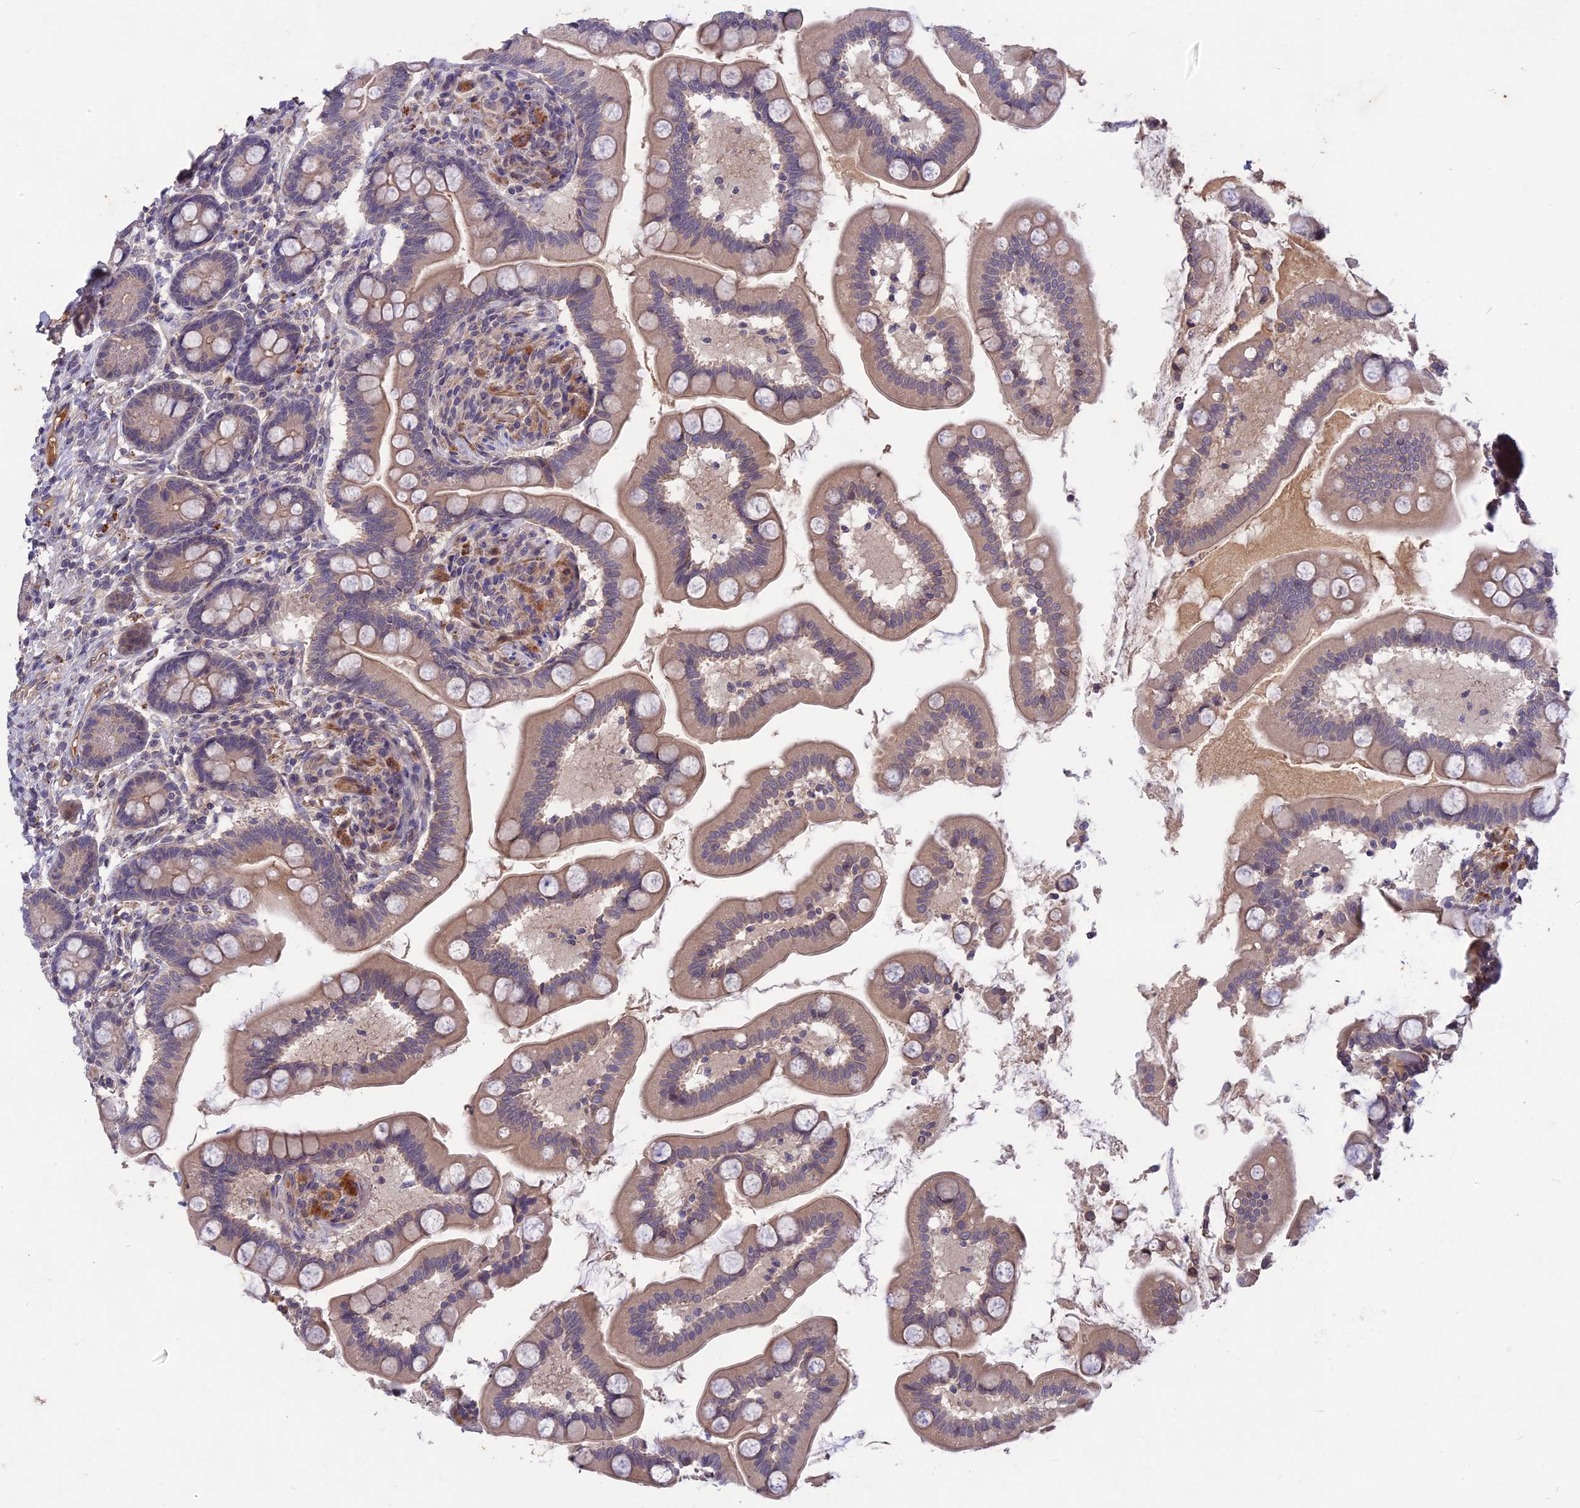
{"staining": {"intensity": "weak", "quantity": ">75%", "location": "cytoplasmic/membranous"}, "tissue": "small intestine", "cell_type": "Glandular cells", "image_type": "normal", "snomed": [{"axis": "morphology", "description": "Normal tissue, NOS"}, {"axis": "topography", "description": "Small intestine"}], "caption": "Immunohistochemical staining of normal small intestine displays low levels of weak cytoplasmic/membranous staining in about >75% of glandular cells. (IHC, brightfield microscopy, high magnification).", "gene": "ADO", "patient": {"sex": "female", "age": 64}}